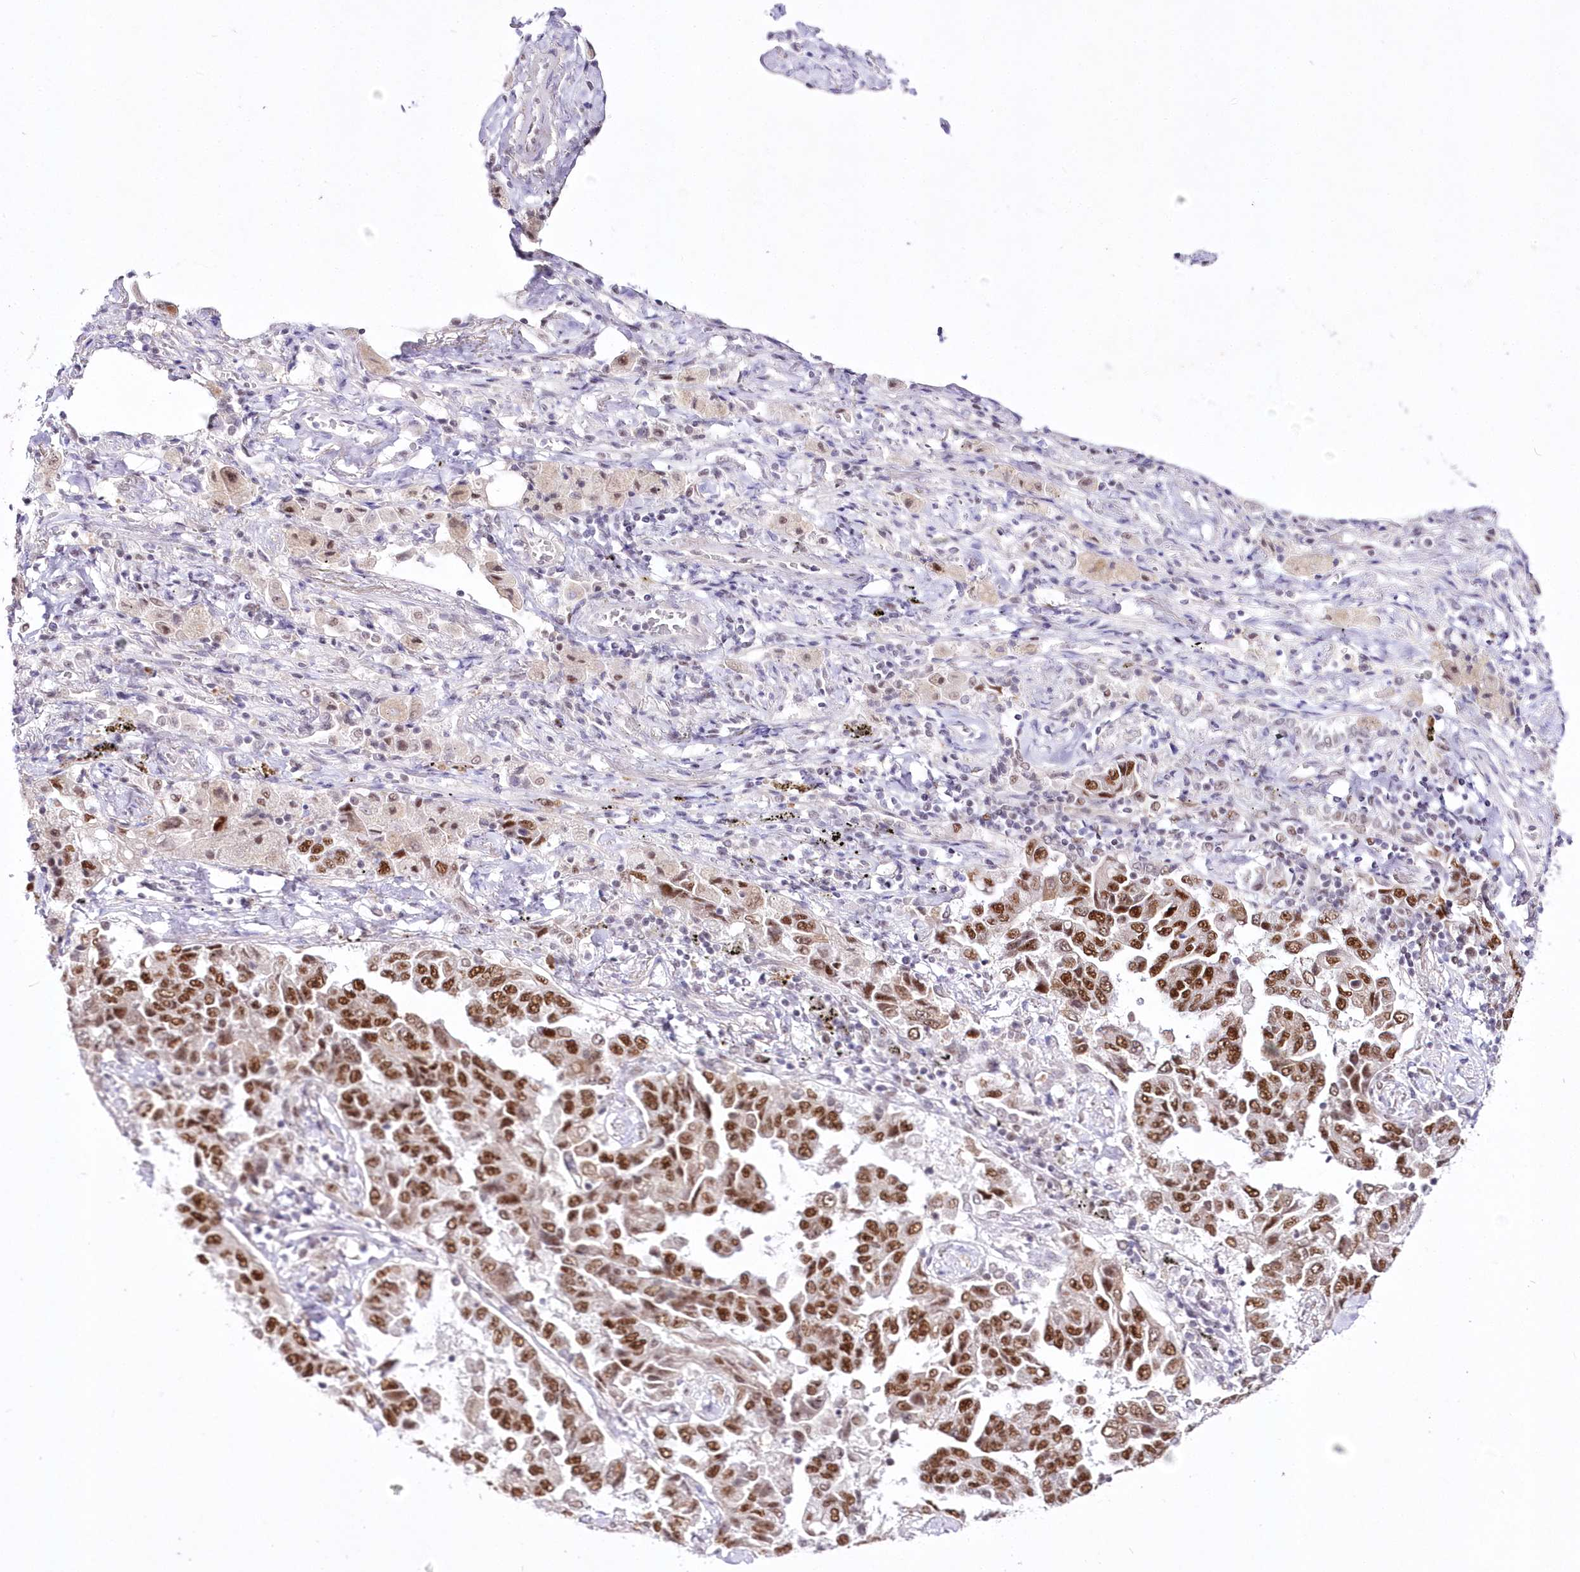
{"staining": {"intensity": "strong", "quantity": ">75%", "location": "nuclear"}, "tissue": "lung cancer", "cell_type": "Tumor cells", "image_type": "cancer", "snomed": [{"axis": "morphology", "description": "Adenocarcinoma, NOS"}, {"axis": "topography", "description": "Lung"}], "caption": "High-magnification brightfield microscopy of adenocarcinoma (lung) stained with DAB (brown) and counterstained with hematoxylin (blue). tumor cells exhibit strong nuclear staining is seen in approximately>75% of cells.", "gene": "NSUN2", "patient": {"sex": "female", "age": 51}}